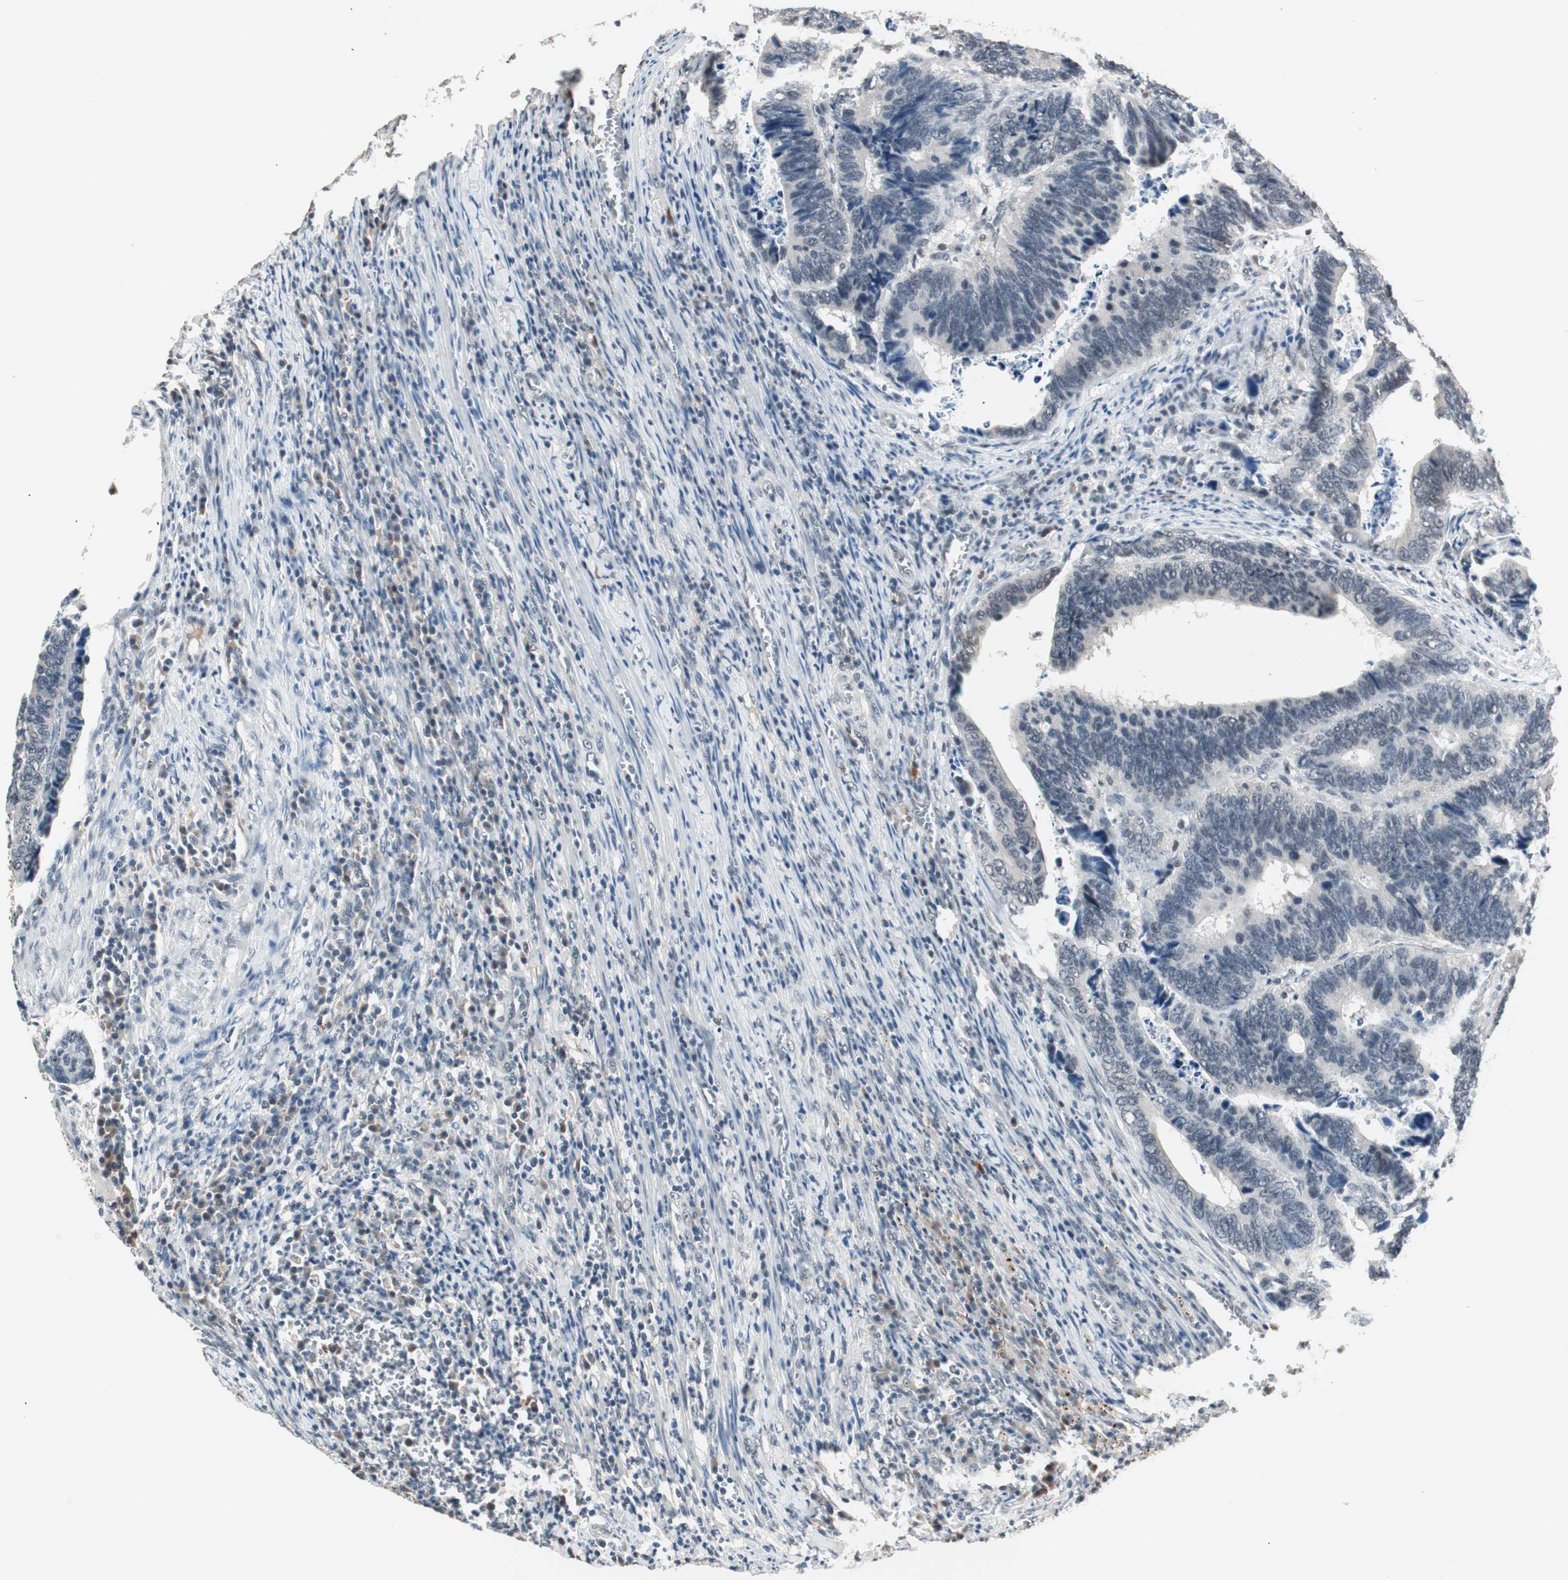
{"staining": {"intensity": "weak", "quantity": "25%-75%", "location": "nuclear"}, "tissue": "colorectal cancer", "cell_type": "Tumor cells", "image_type": "cancer", "snomed": [{"axis": "morphology", "description": "Adenocarcinoma, NOS"}, {"axis": "topography", "description": "Colon"}], "caption": "Human colorectal adenocarcinoma stained with a protein marker displays weak staining in tumor cells.", "gene": "NFRKB", "patient": {"sex": "male", "age": 72}}